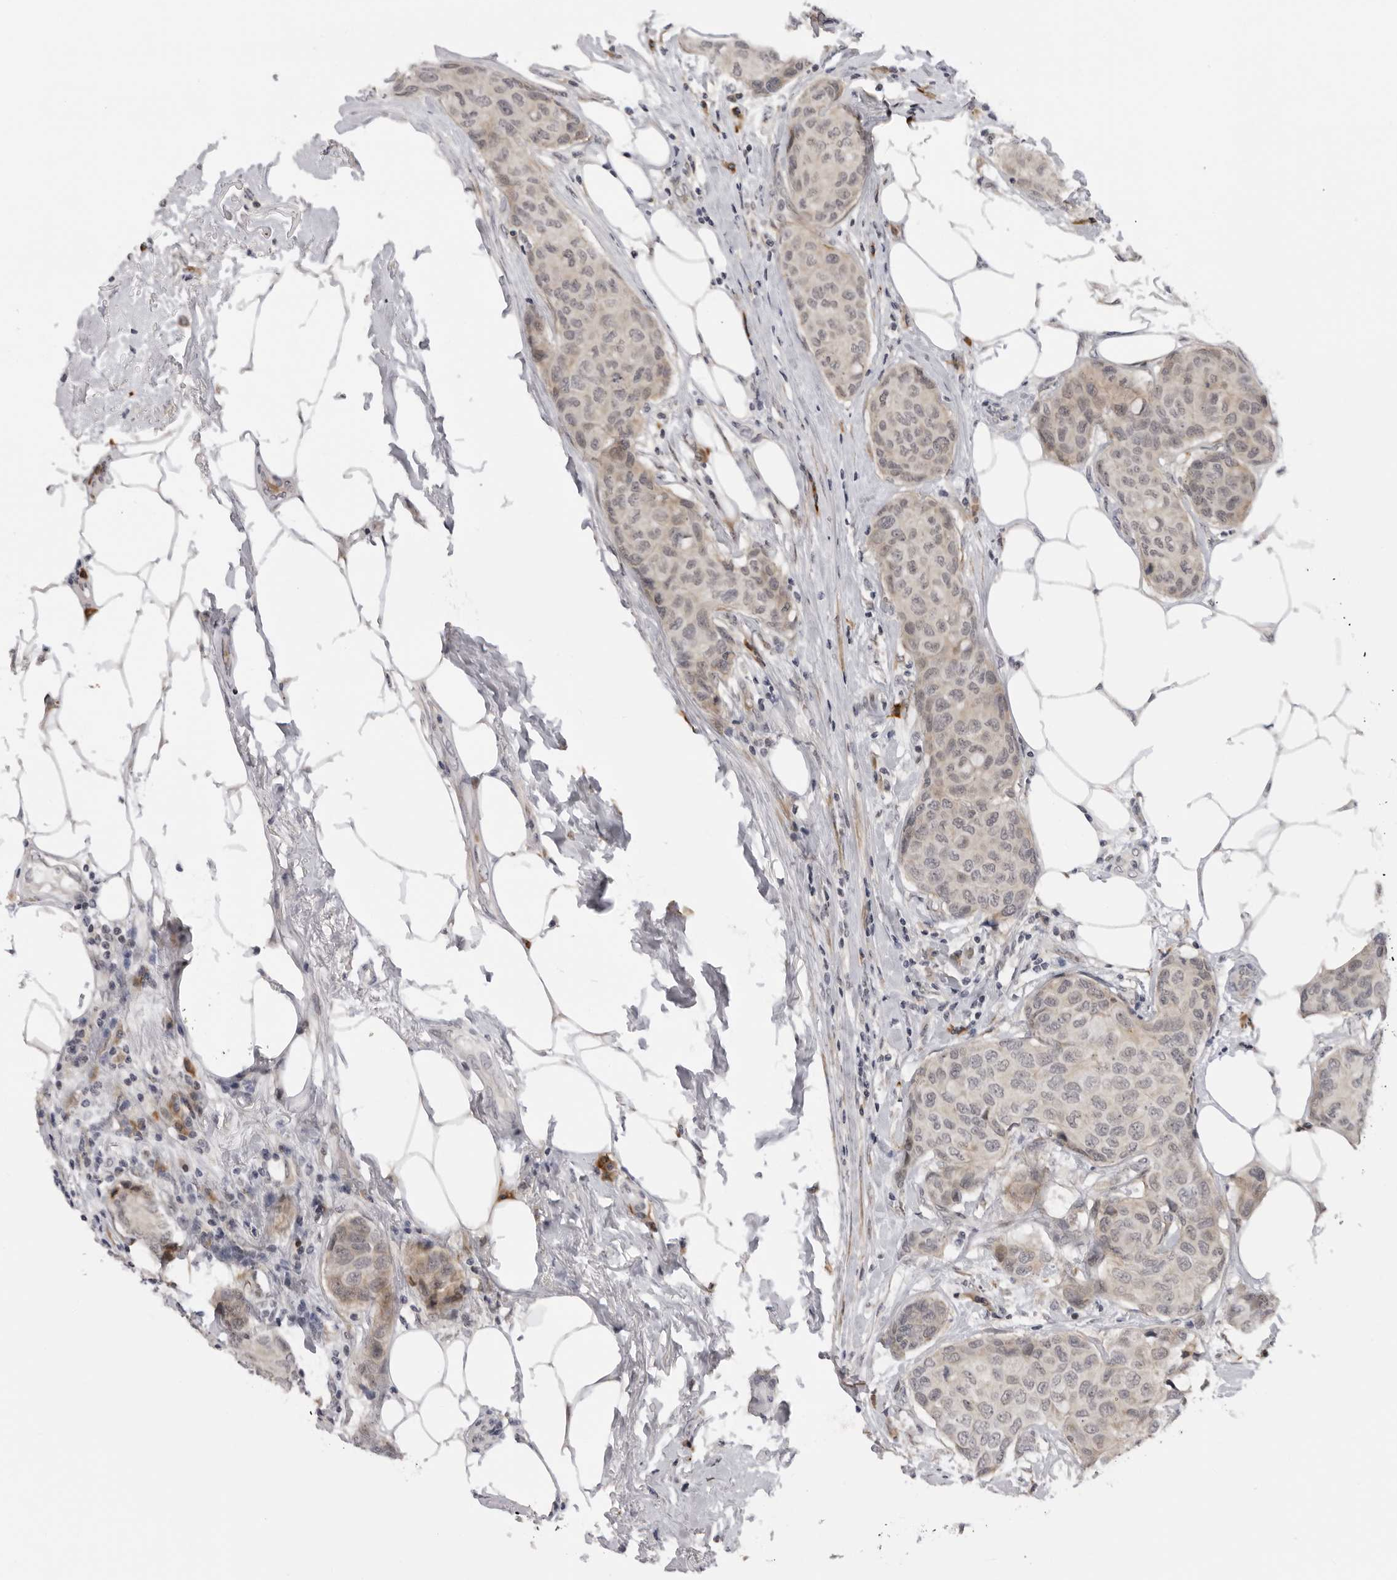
{"staining": {"intensity": "weak", "quantity": ">75%", "location": "nuclear"}, "tissue": "breast cancer", "cell_type": "Tumor cells", "image_type": "cancer", "snomed": [{"axis": "morphology", "description": "Duct carcinoma"}, {"axis": "topography", "description": "Breast"}], "caption": "Breast cancer (invasive ductal carcinoma) stained with immunohistochemistry demonstrates weak nuclear staining in about >75% of tumor cells.", "gene": "ALPK2", "patient": {"sex": "female", "age": 80}}